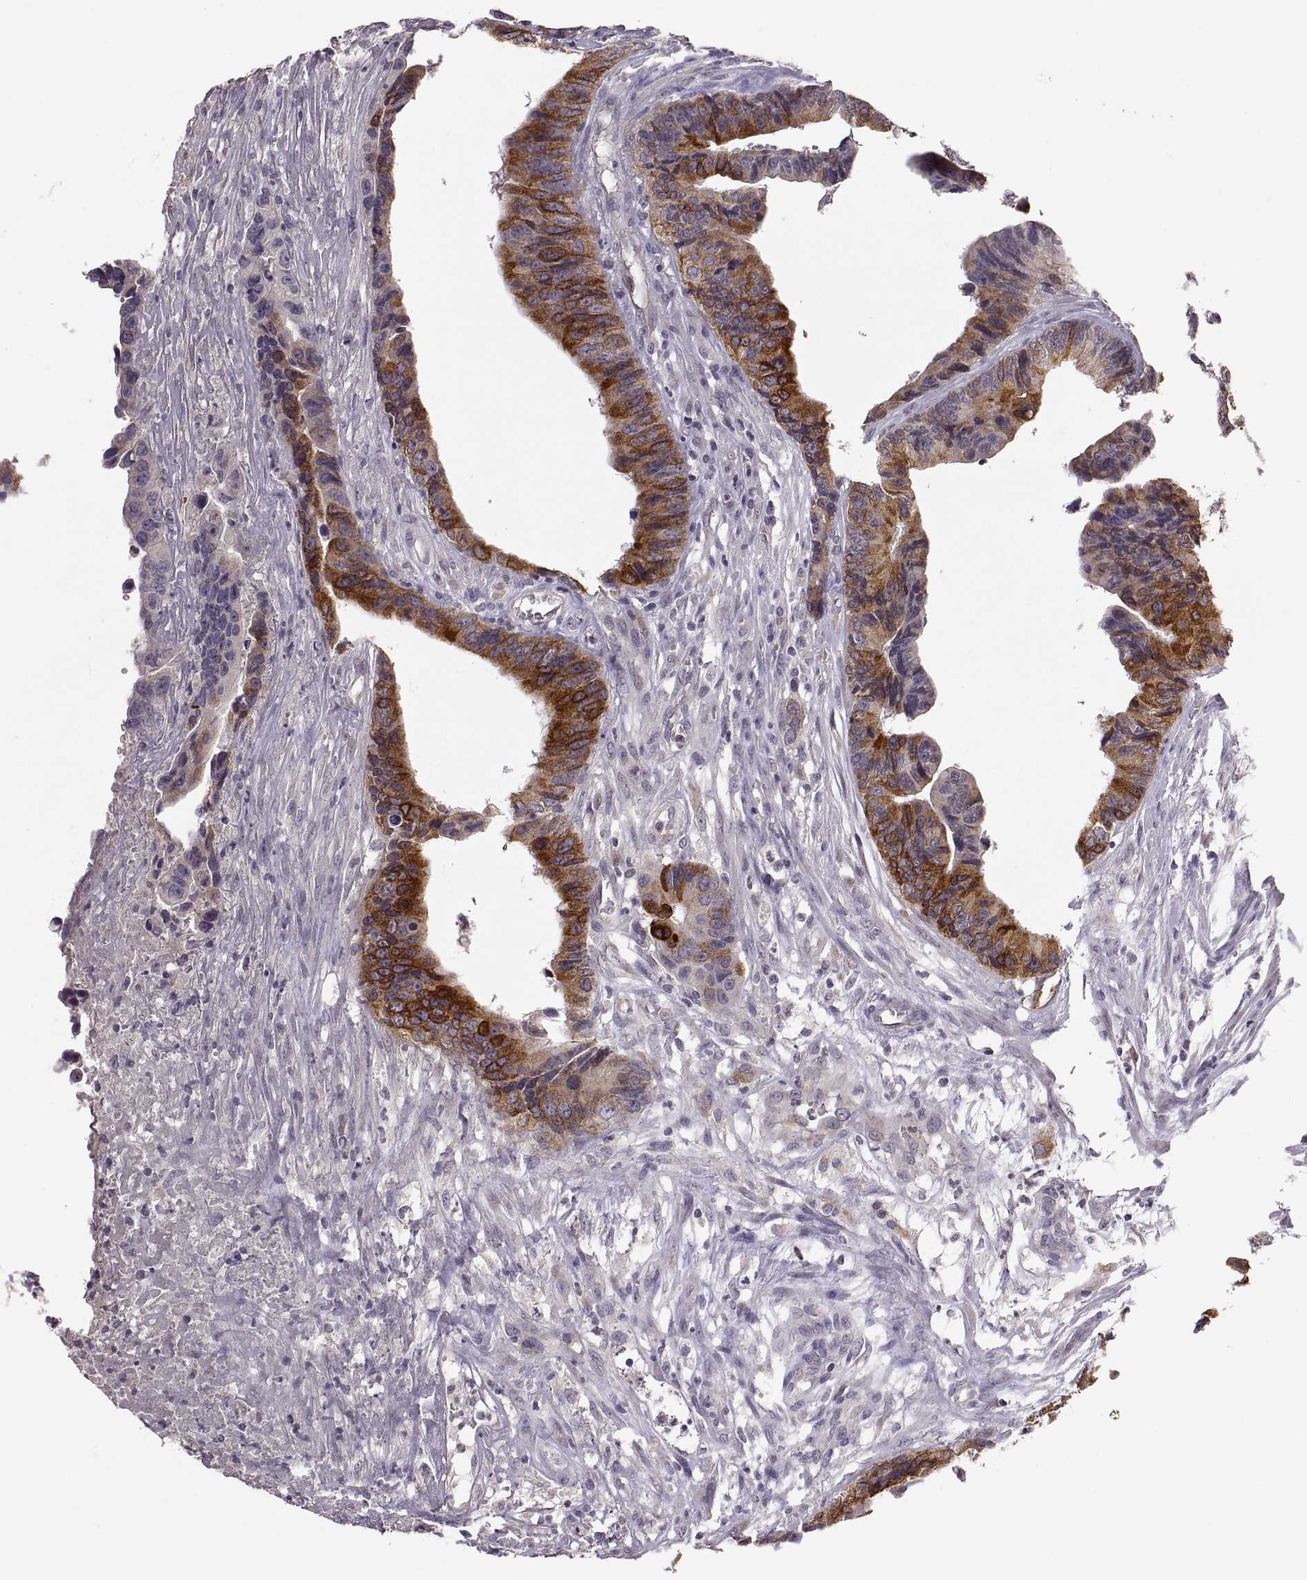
{"staining": {"intensity": "strong", "quantity": "25%-75%", "location": "cytoplasmic/membranous"}, "tissue": "colorectal cancer", "cell_type": "Tumor cells", "image_type": "cancer", "snomed": [{"axis": "morphology", "description": "Adenocarcinoma, NOS"}, {"axis": "topography", "description": "Colon"}], "caption": "A high-resolution photomicrograph shows IHC staining of colorectal cancer (adenocarcinoma), which displays strong cytoplasmic/membranous positivity in approximately 25%-75% of tumor cells.", "gene": "HMGCR", "patient": {"sex": "female", "age": 87}}